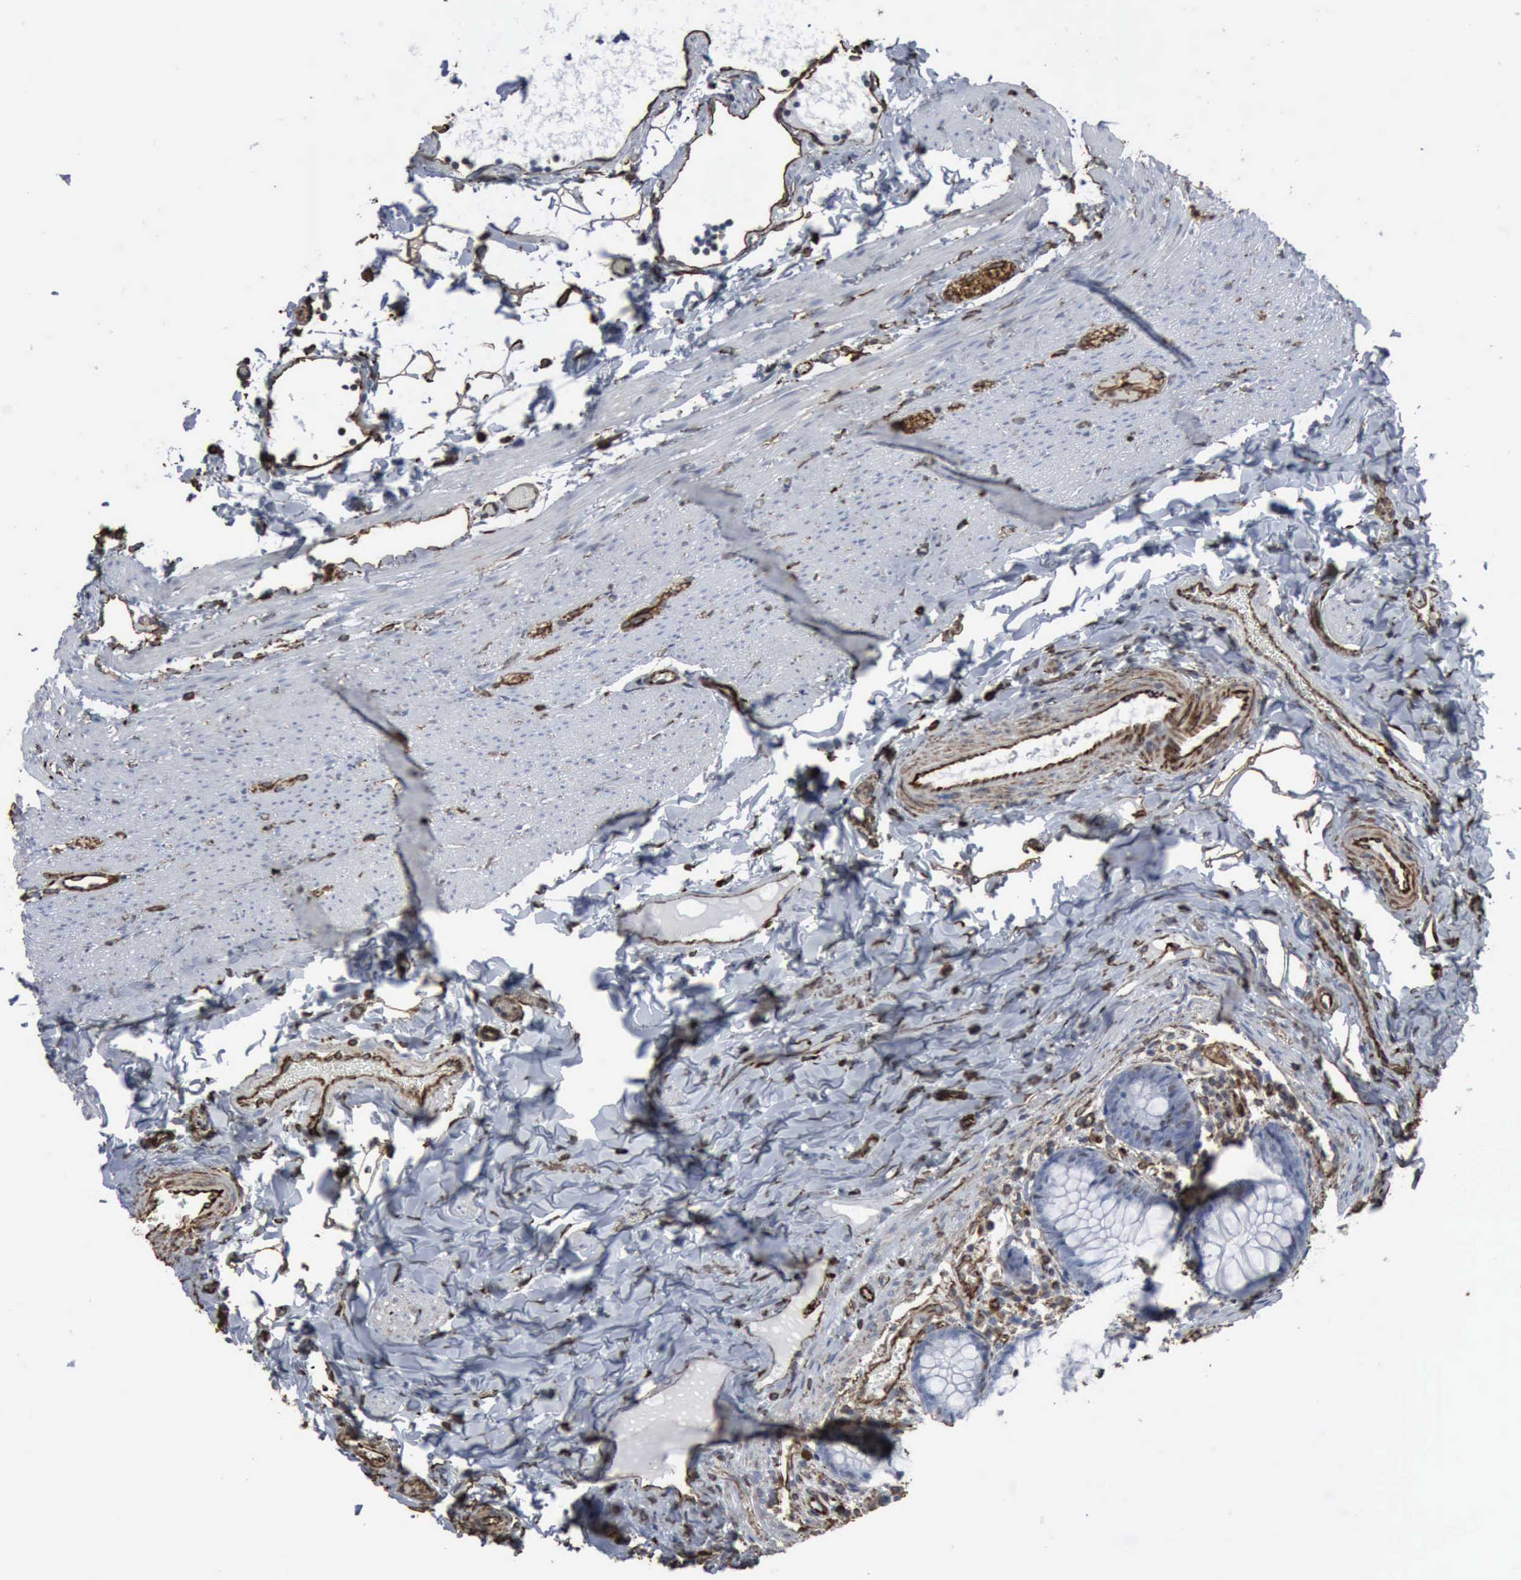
{"staining": {"intensity": "negative", "quantity": "none", "location": "none"}, "tissue": "appendix", "cell_type": "Glandular cells", "image_type": "normal", "snomed": [{"axis": "morphology", "description": "Normal tissue, NOS"}, {"axis": "topography", "description": "Appendix"}], "caption": "A high-resolution photomicrograph shows immunohistochemistry (IHC) staining of benign appendix, which displays no significant staining in glandular cells.", "gene": "CCNE1", "patient": {"sex": "male", "age": 7}}